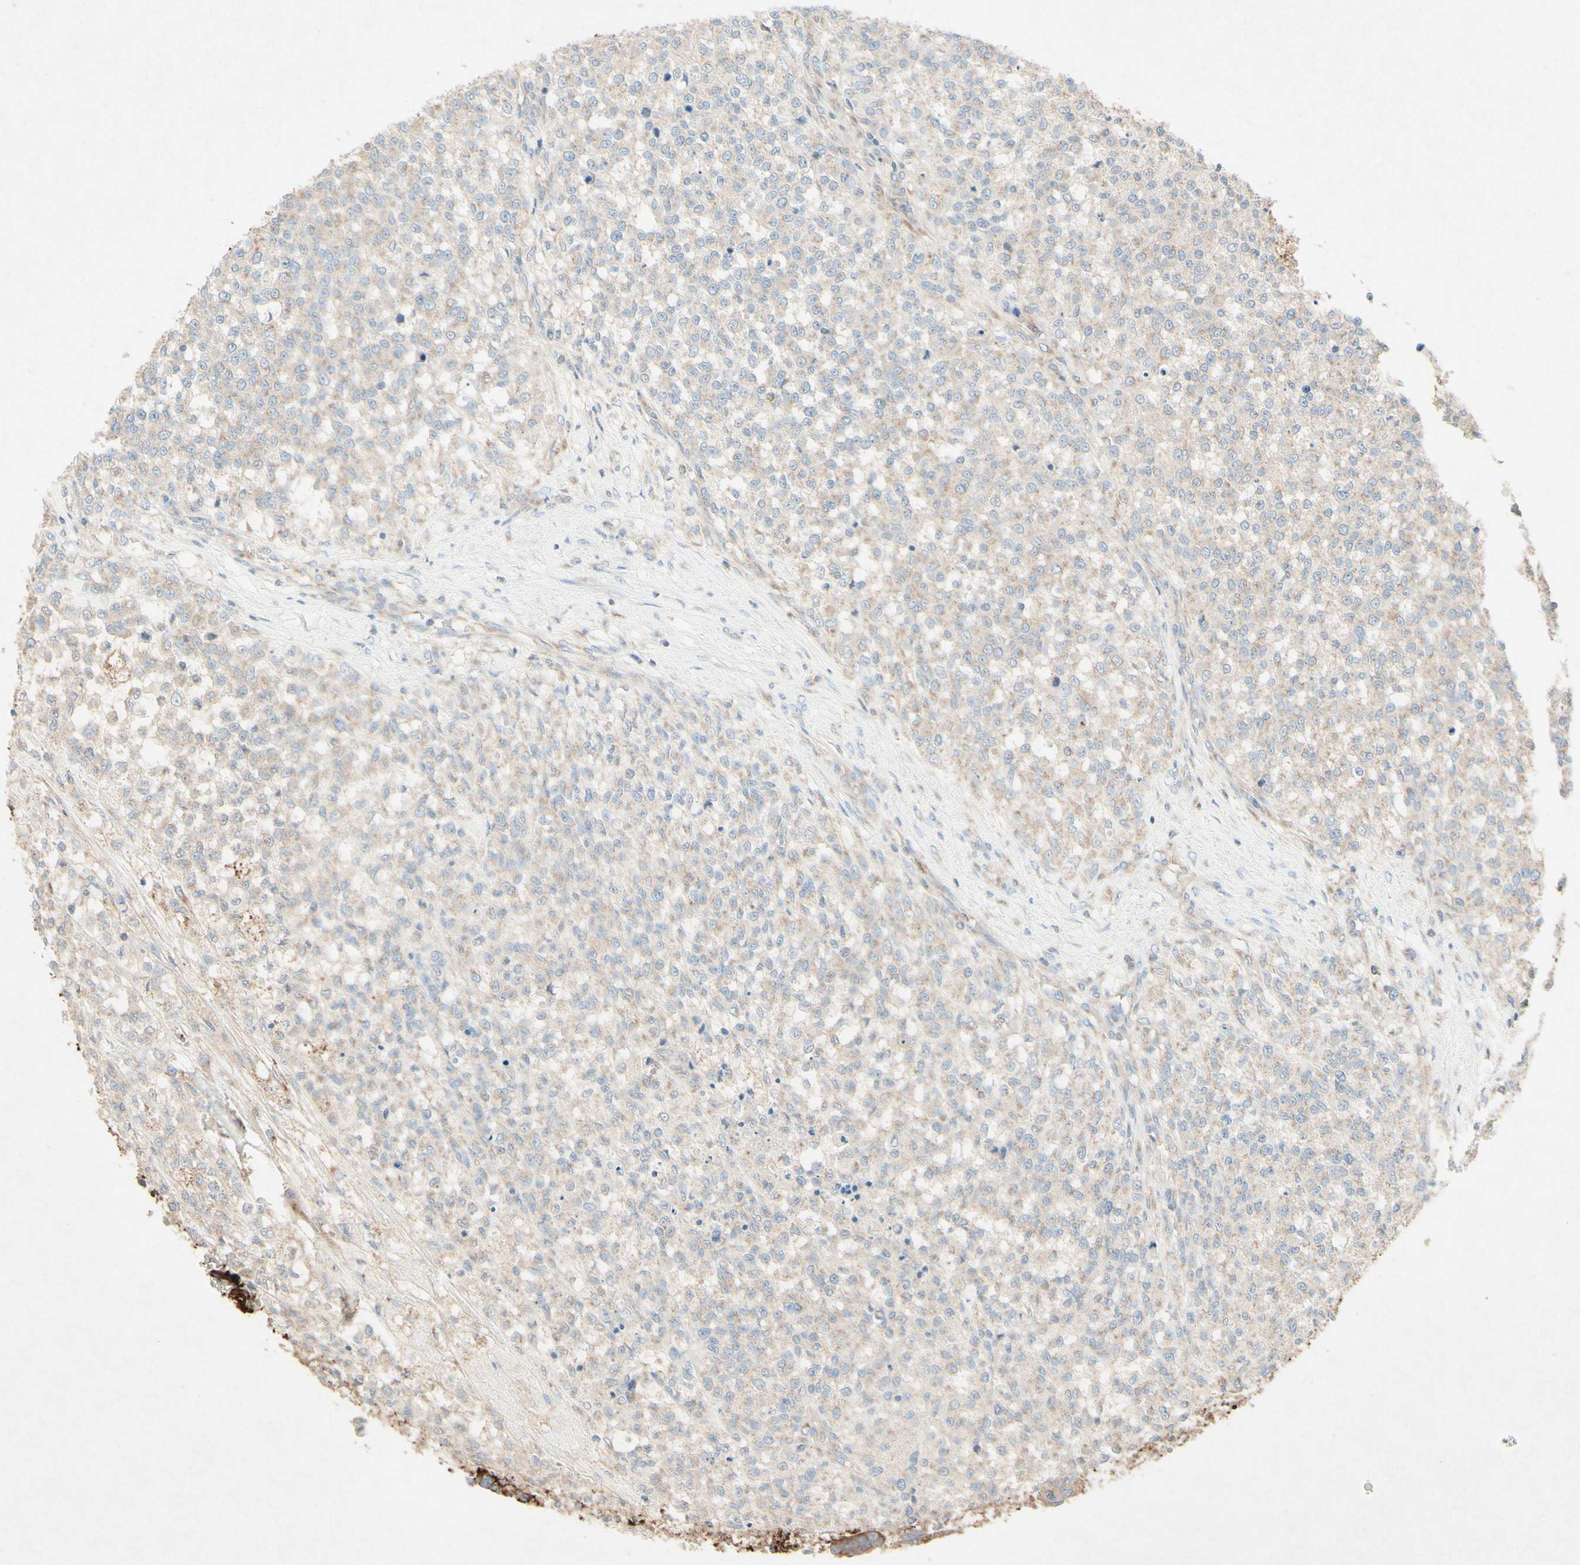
{"staining": {"intensity": "weak", "quantity": ">75%", "location": "cytoplasmic/membranous"}, "tissue": "testis cancer", "cell_type": "Tumor cells", "image_type": "cancer", "snomed": [{"axis": "morphology", "description": "Seminoma, NOS"}, {"axis": "topography", "description": "Testis"}], "caption": "Protein expression by immunohistochemistry reveals weak cytoplasmic/membranous positivity in about >75% of tumor cells in testis seminoma.", "gene": "MTM1", "patient": {"sex": "male", "age": 59}}